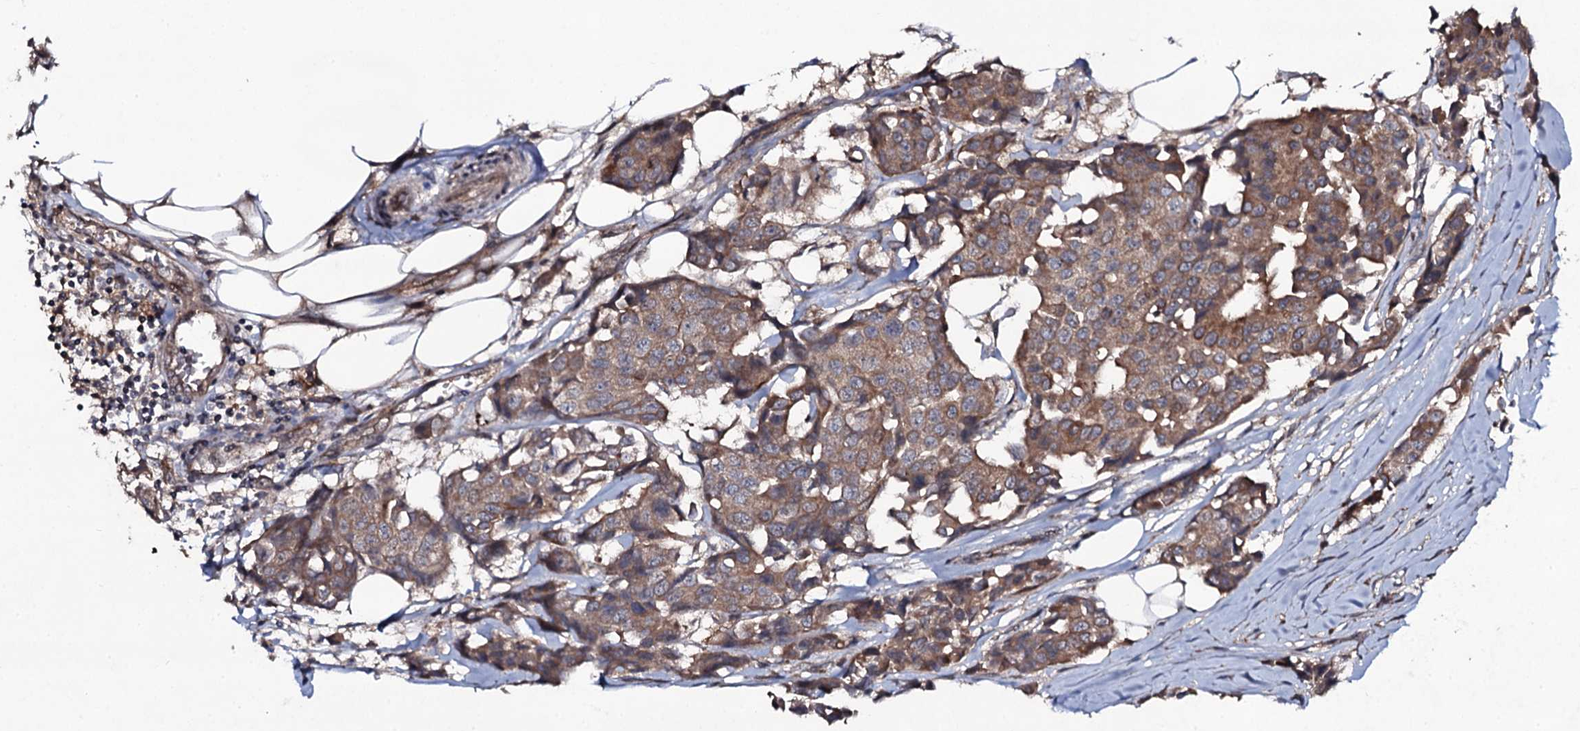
{"staining": {"intensity": "moderate", "quantity": ">75%", "location": "cytoplasmic/membranous"}, "tissue": "breast cancer", "cell_type": "Tumor cells", "image_type": "cancer", "snomed": [{"axis": "morphology", "description": "Duct carcinoma"}, {"axis": "topography", "description": "Breast"}], "caption": "There is medium levels of moderate cytoplasmic/membranous staining in tumor cells of breast cancer (intraductal carcinoma), as demonstrated by immunohistochemical staining (brown color).", "gene": "SNAP23", "patient": {"sex": "female", "age": 80}}